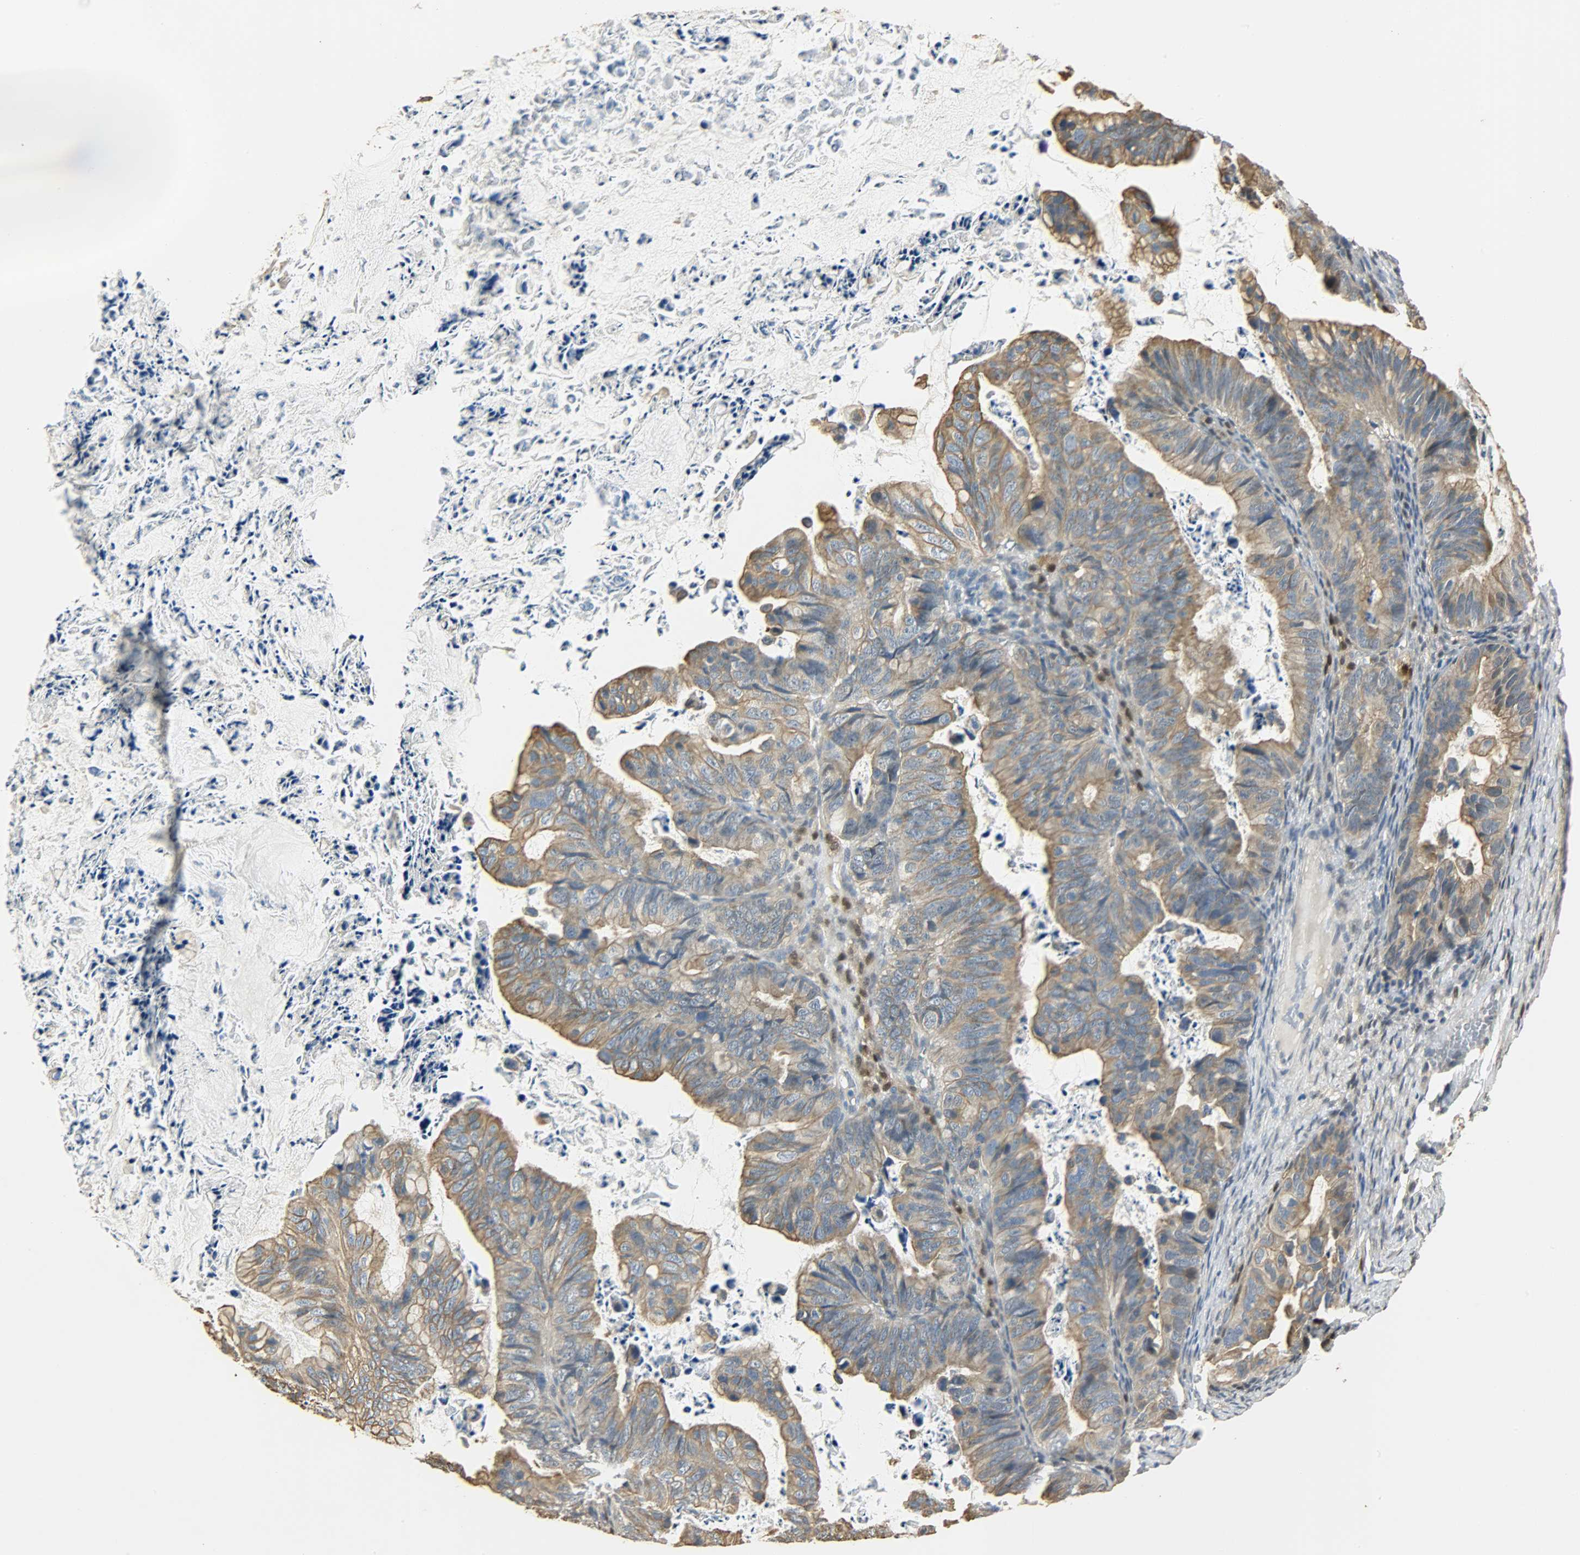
{"staining": {"intensity": "moderate", "quantity": ">75%", "location": "cytoplasmic/membranous"}, "tissue": "ovarian cancer", "cell_type": "Tumor cells", "image_type": "cancer", "snomed": [{"axis": "morphology", "description": "Cystadenocarcinoma, mucinous, NOS"}, {"axis": "topography", "description": "Ovary"}], "caption": "This image shows immunohistochemistry staining of human ovarian mucinous cystadenocarcinoma, with medium moderate cytoplasmic/membranous expression in about >75% of tumor cells.", "gene": "USP13", "patient": {"sex": "female", "age": 36}}